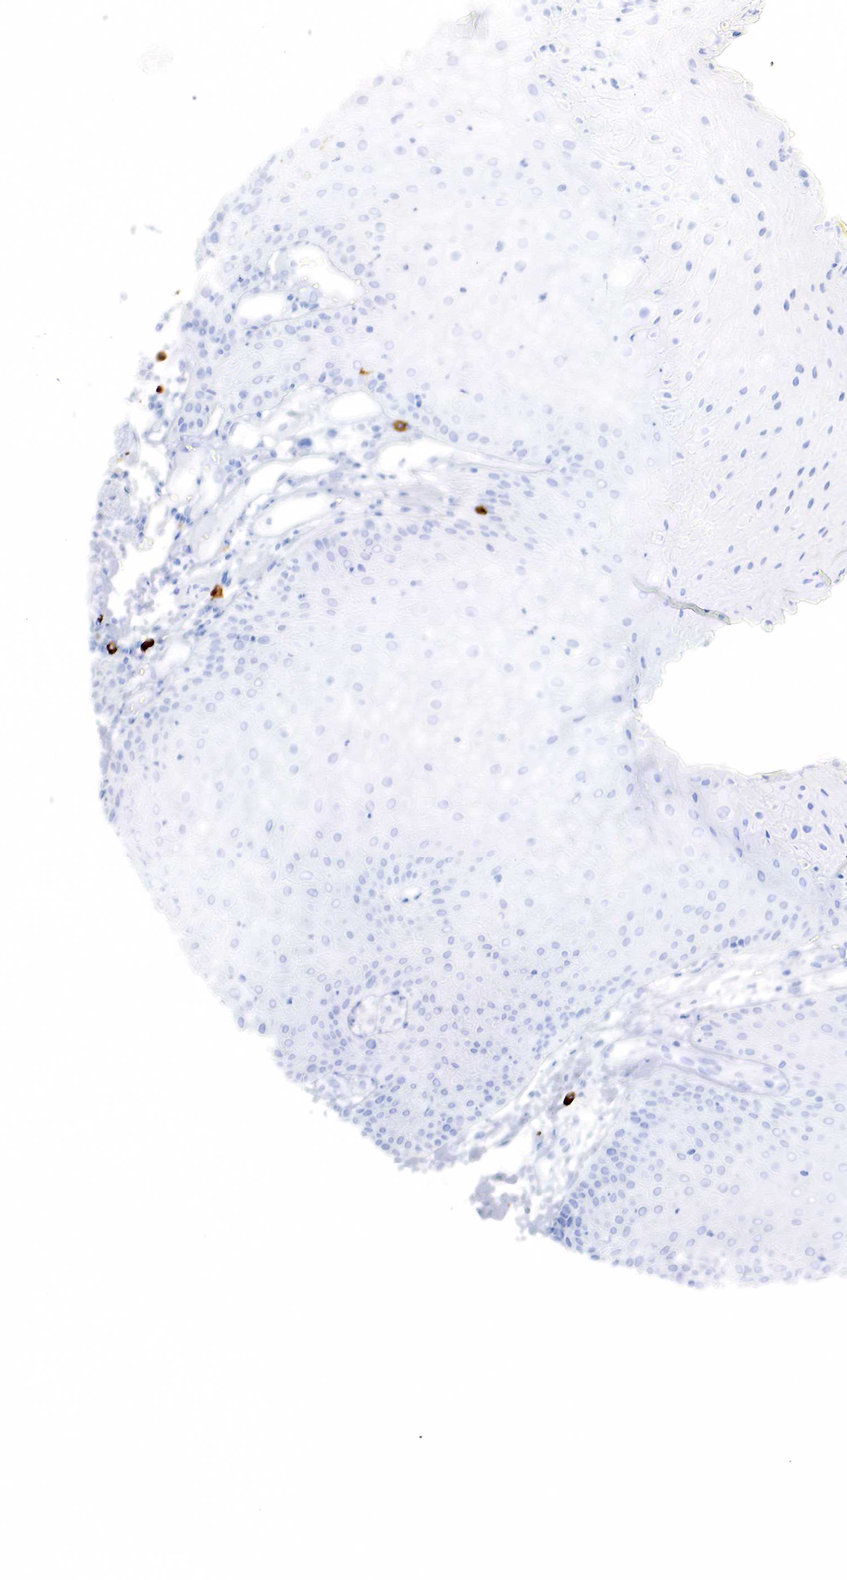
{"staining": {"intensity": "negative", "quantity": "none", "location": "none"}, "tissue": "skin", "cell_type": "Epidermal cells", "image_type": "normal", "snomed": [{"axis": "morphology", "description": "Normal tissue, NOS"}, {"axis": "topography", "description": "Skin"}, {"axis": "topography", "description": "Anal"}], "caption": "Epidermal cells show no significant expression in normal skin. (DAB IHC with hematoxylin counter stain).", "gene": "CD79A", "patient": {"sex": "male", "age": 61}}